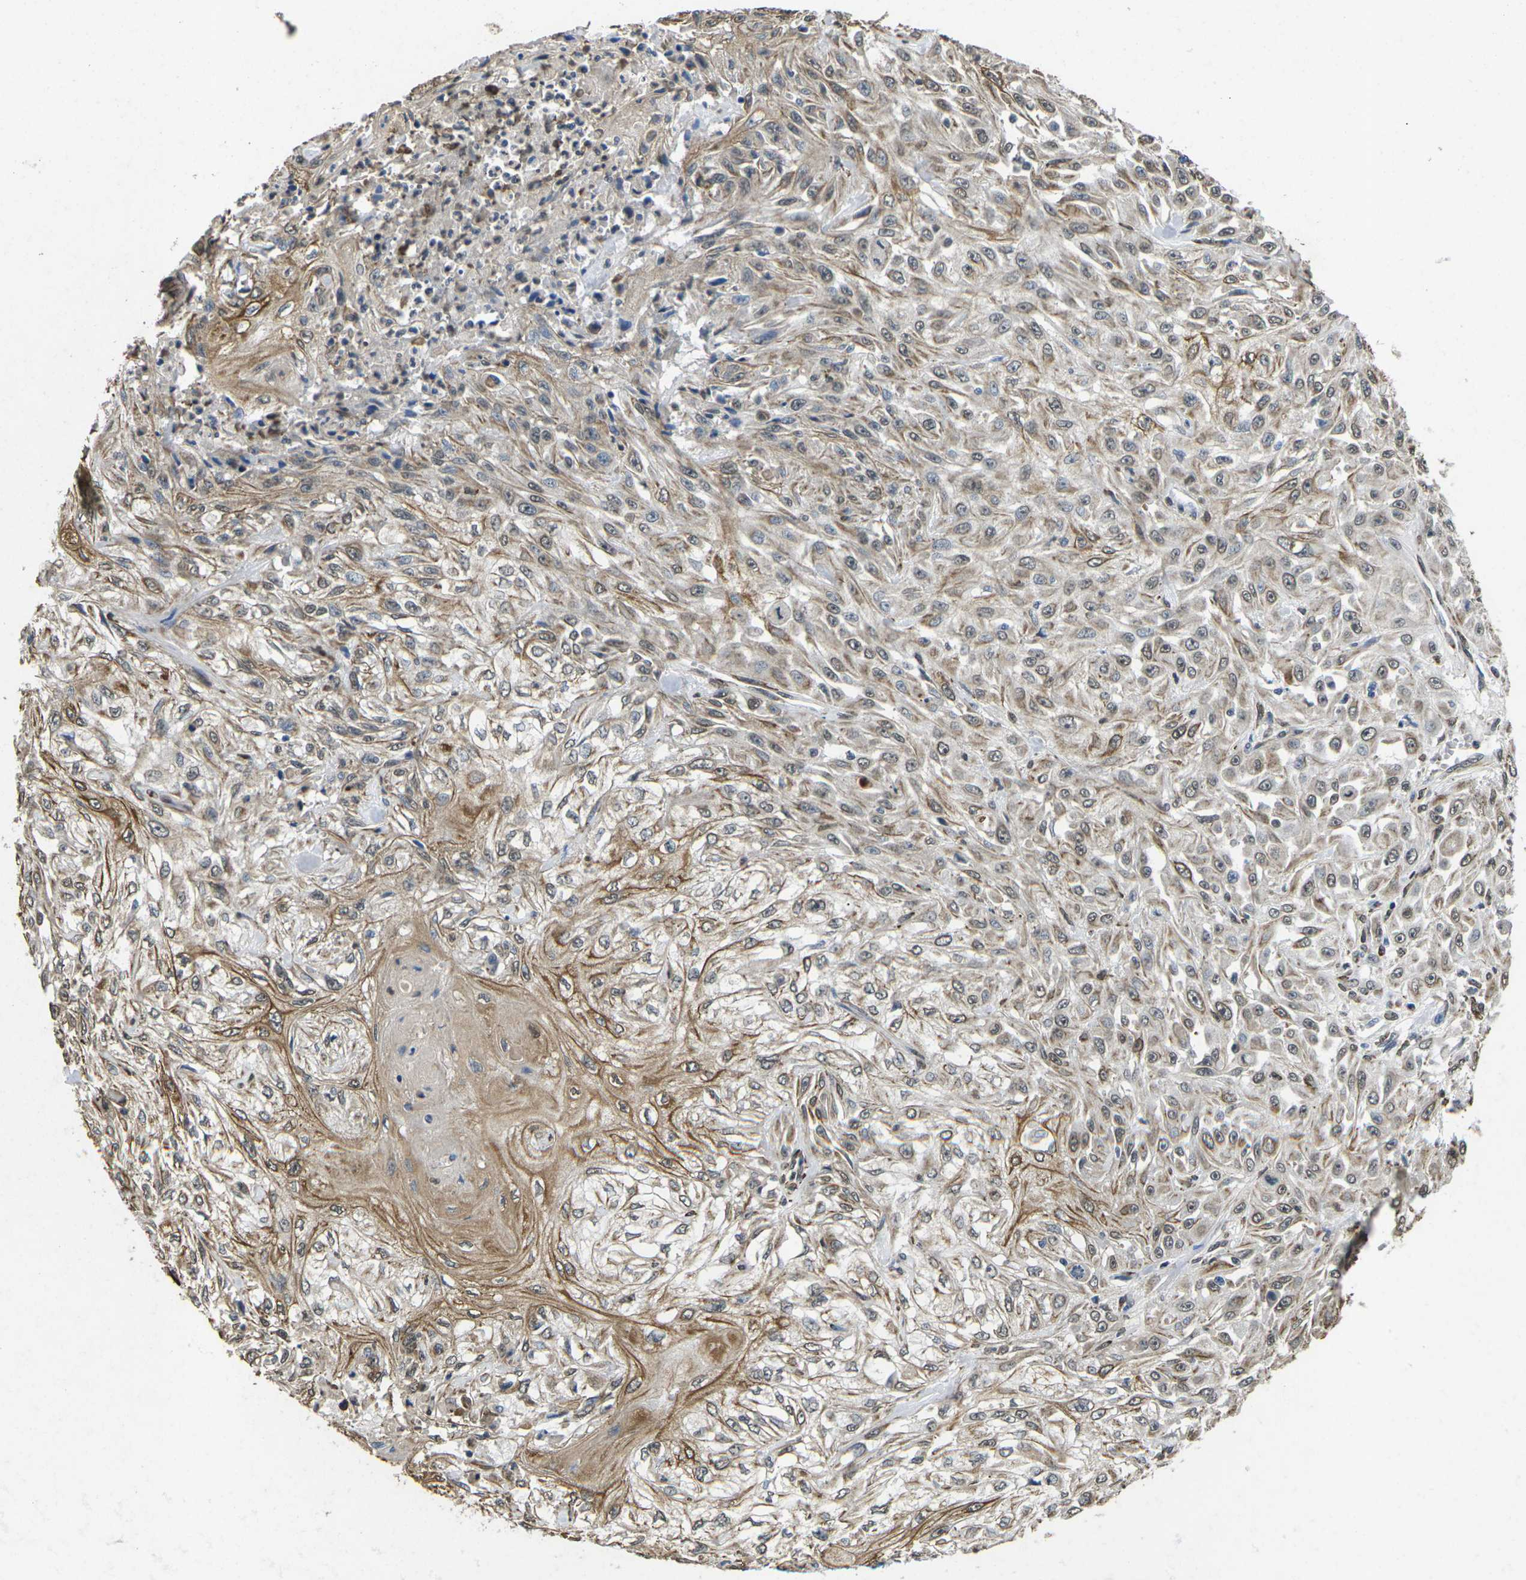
{"staining": {"intensity": "moderate", "quantity": "25%-75%", "location": "cytoplasmic/membranous,nuclear"}, "tissue": "skin cancer", "cell_type": "Tumor cells", "image_type": "cancer", "snomed": [{"axis": "morphology", "description": "Squamous cell carcinoma, NOS"}, {"axis": "morphology", "description": "Squamous cell carcinoma, metastatic, NOS"}, {"axis": "topography", "description": "Skin"}, {"axis": "topography", "description": "Lymph node"}], "caption": "About 25%-75% of tumor cells in human skin cancer (squamous cell carcinoma) exhibit moderate cytoplasmic/membranous and nuclear protein staining as visualized by brown immunohistochemical staining.", "gene": "SCNN1B", "patient": {"sex": "male", "age": 75}}